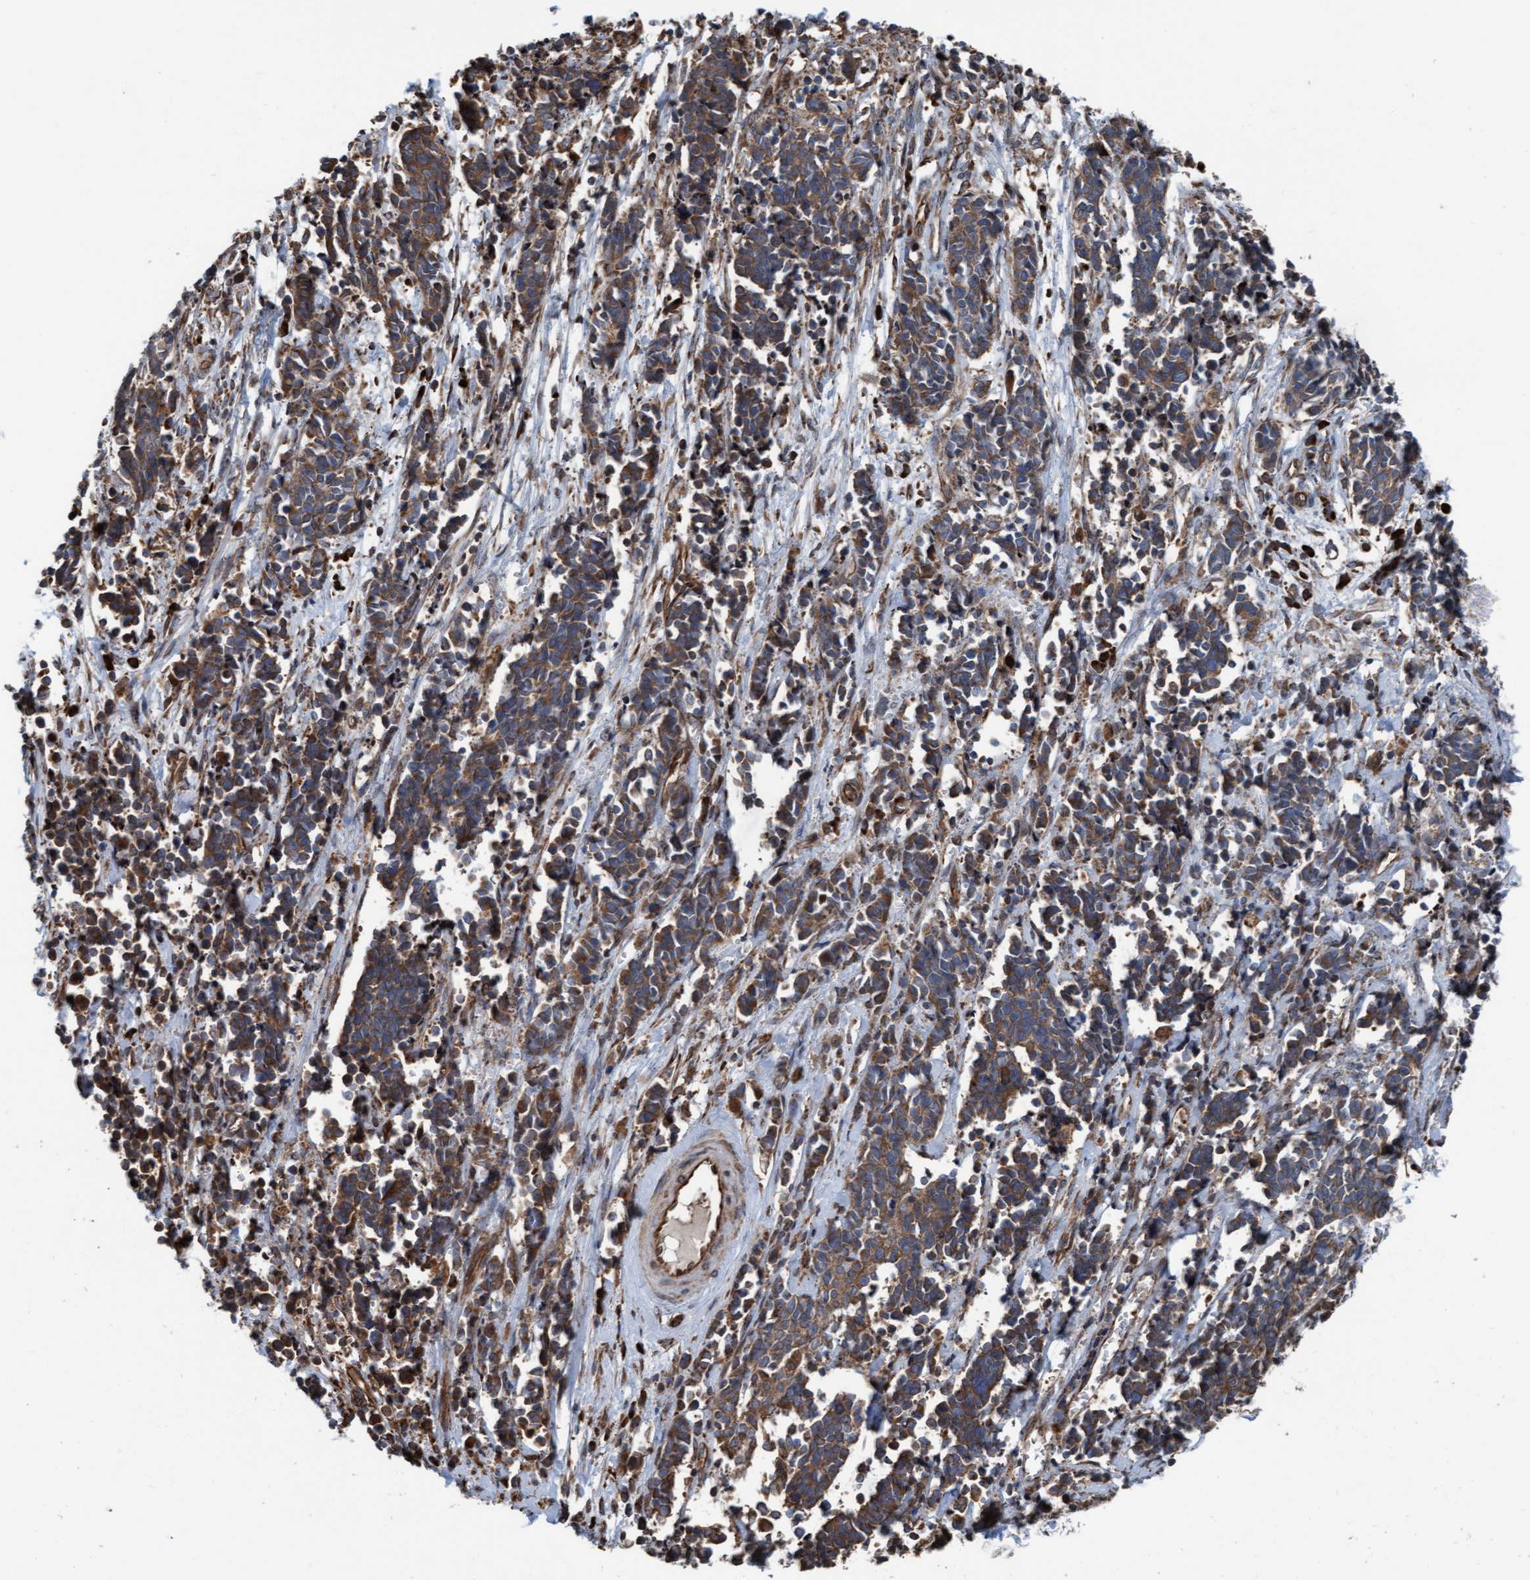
{"staining": {"intensity": "moderate", "quantity": ">75%", "location": "cytoplasmic/membranous"}, "tissue": "cervical cancer", "cell_type": "Tumor cells", "image_type": "cancer", "snomed": [{"axis": "morphology", "description": "Squamous cell carcinoma, NOS"}, {"axis": "topography", "description": "Cervix"}], "caption": "High-magnification brightfield microscopy of cervical squamous cell carcinoma stained with DAB (3,3'-diaminobenzidine) (brown) and counterstained with hematoxylin (blue). tumor cells exhibit moderate cytoplasmic/membranous expression is appreciated in approximately>75% of cells.", "gene": "RAP1GAP2", "patient": {"sex": "female", "age": 35}}